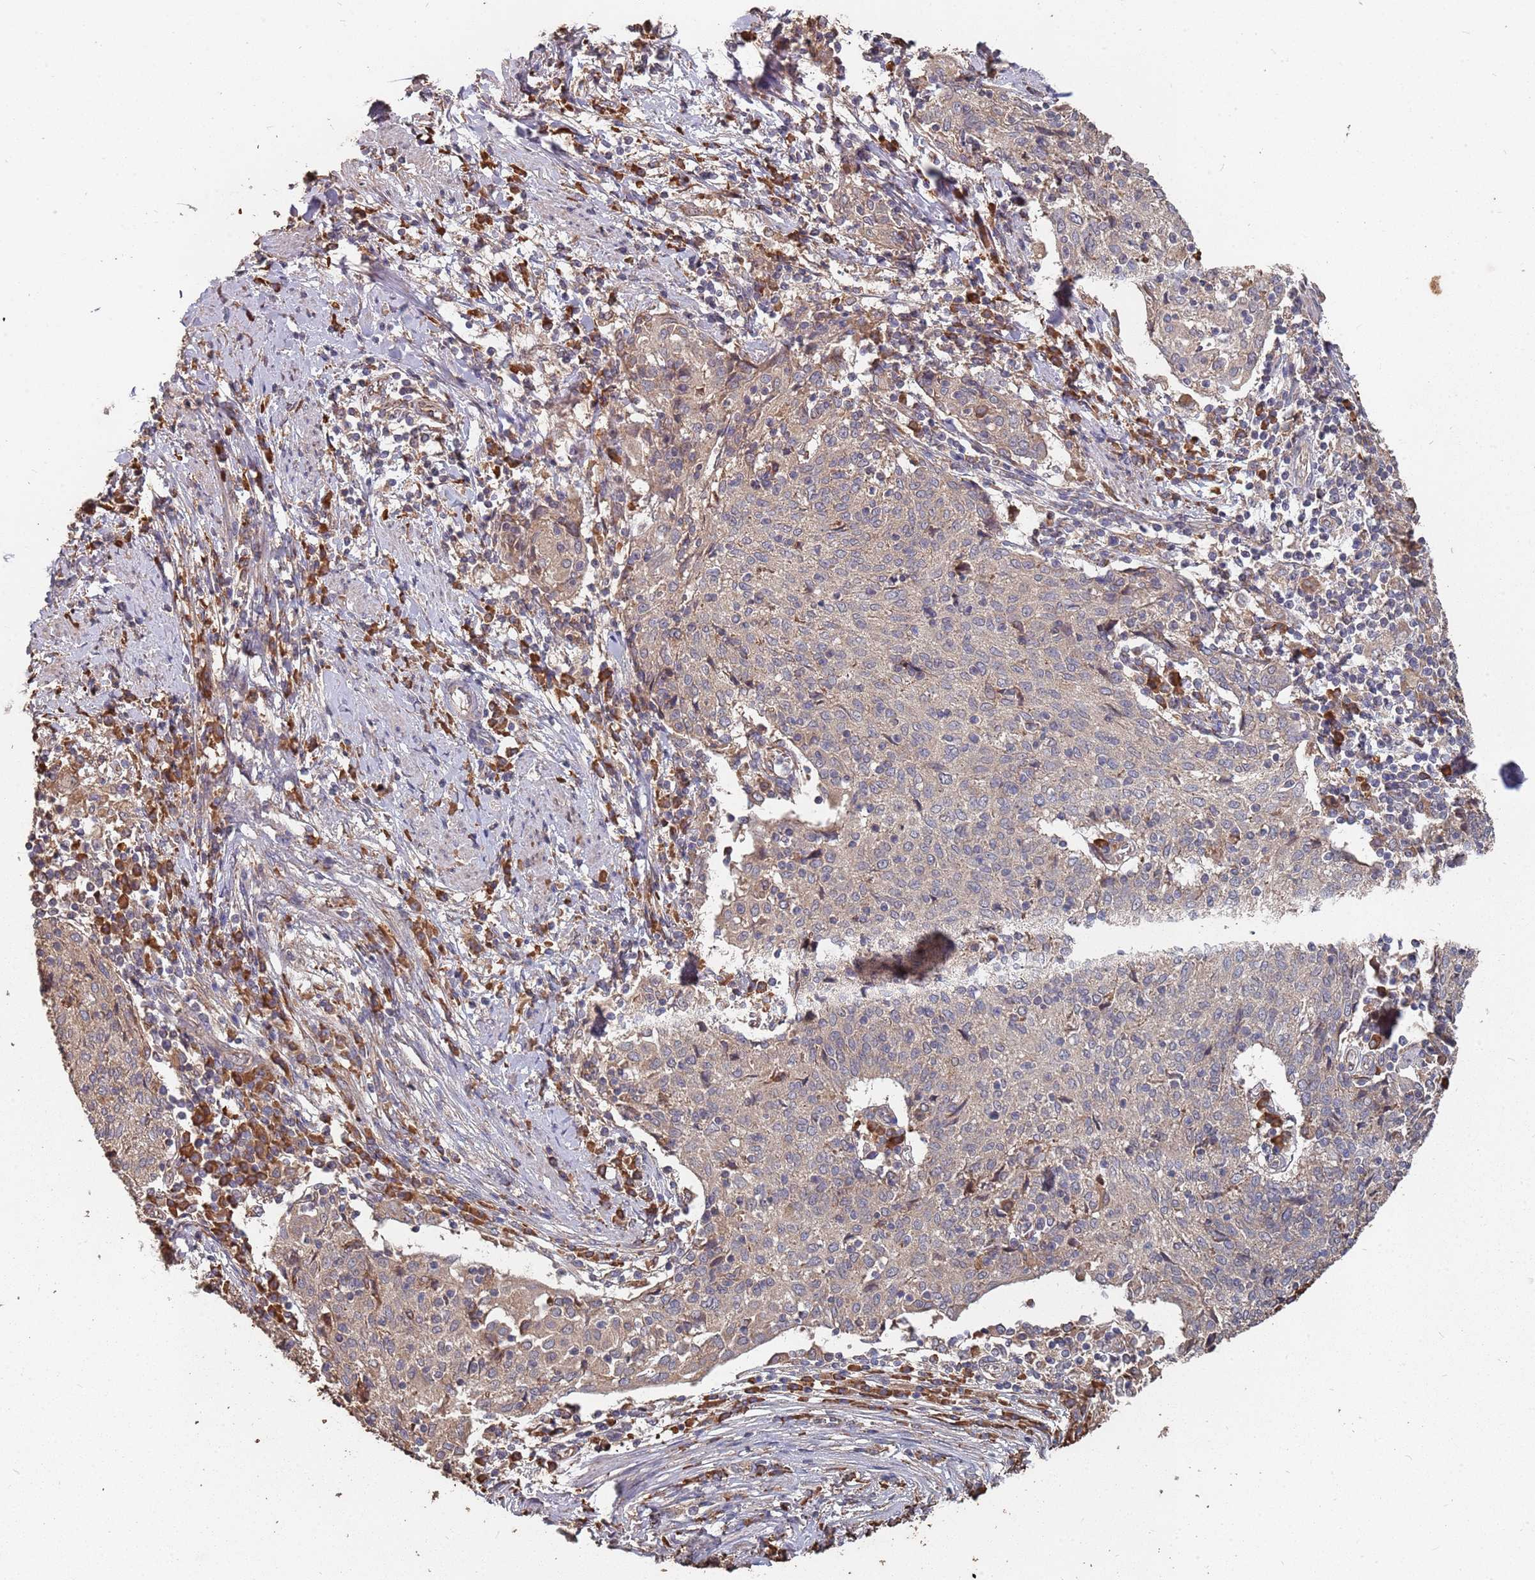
{"staining": {"intensity": "weak", "quantity": ">75%", "location": "cytoplasmic/membranous"}, "tissue": "cervical cancer", "cell_type": "Tumor cells", "image_type": "cancer", "snomed": [{"axis": "morphology", "description": "Squamous cell carcinoma, NOS"}, {"axis": "topography", "description": "Cervix"}], "caption": "Human cervical cancer stained for a protein (brown) shows weak cytoplasmic/membranous positive staining in approximately >75% of tumor cells.", "gene": "ATG5", "patient": {"sex": "female", "age": 52}}